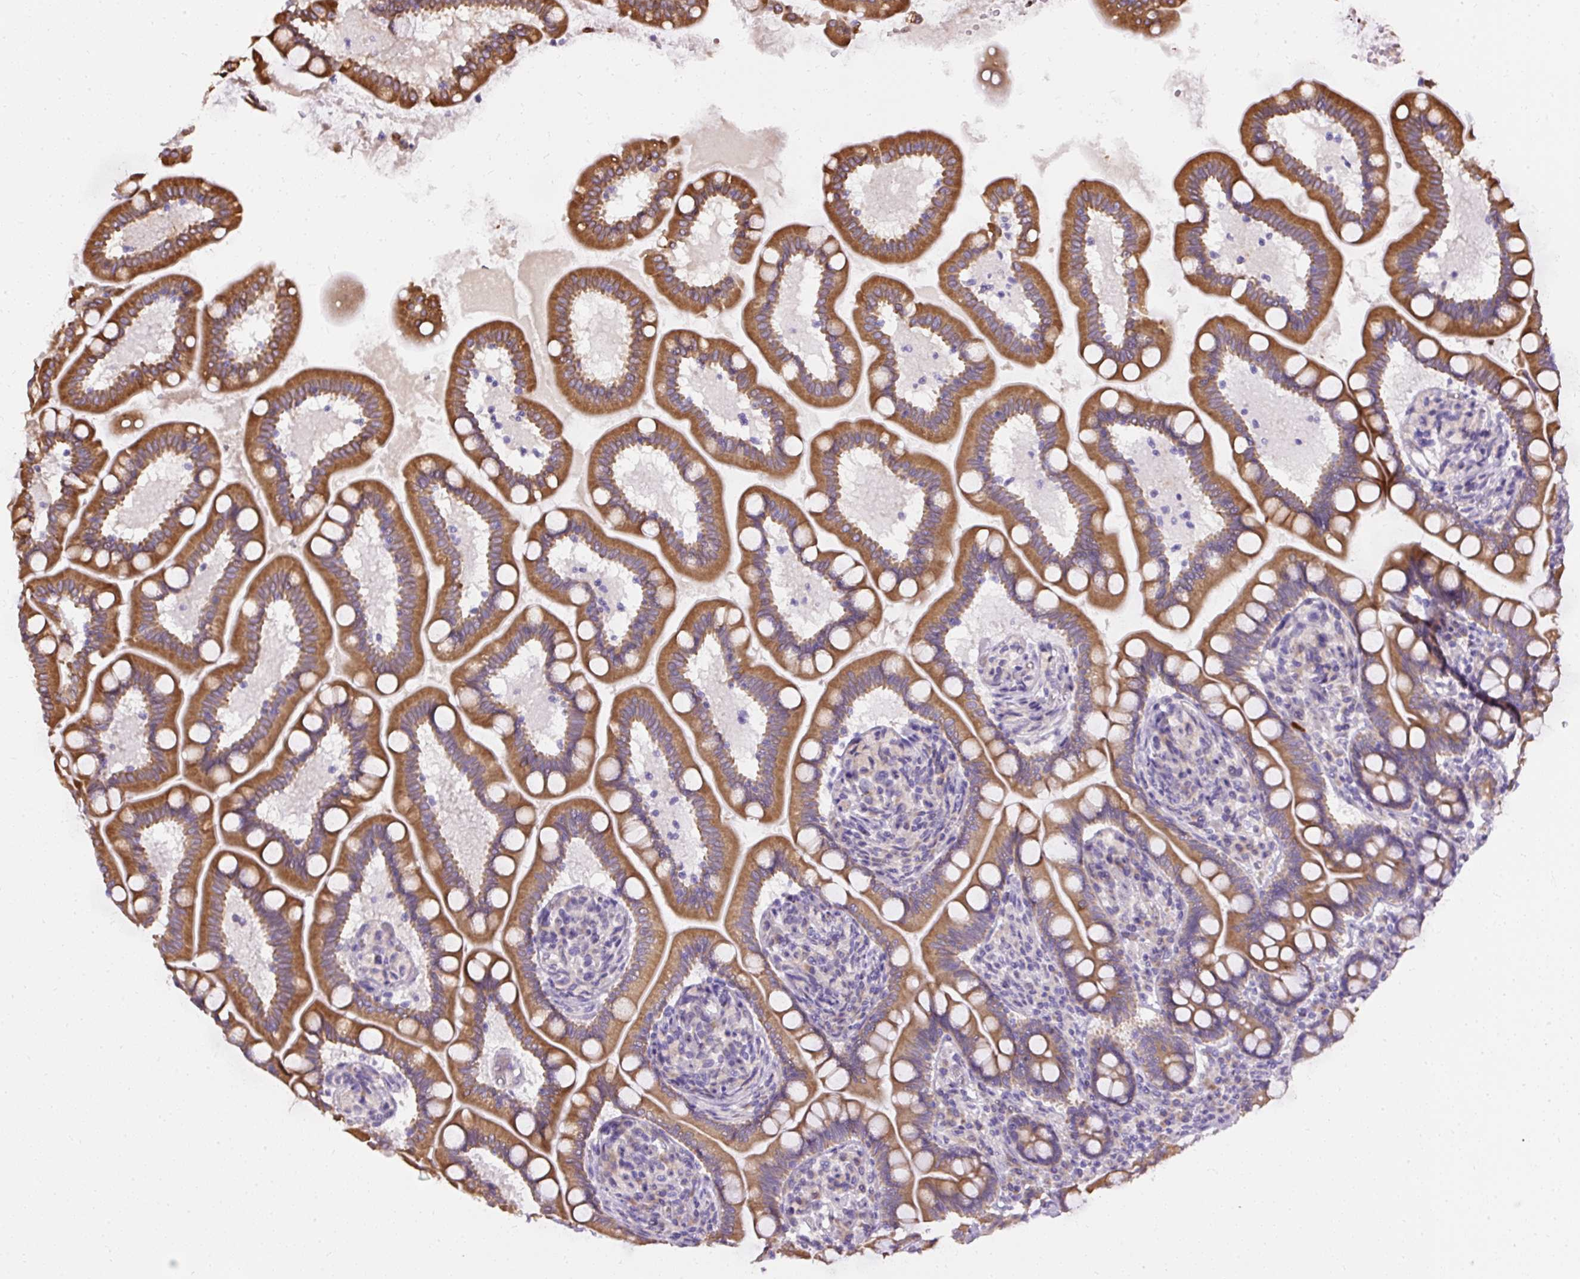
{"staining": {"intensity": "moderate", "quantity": ">75%", "location": "cytoplasmic/membranous"}, "tissue": "small intestine", "cell_type": "Glandular cells", "image_type": "normal", "snomed": [{"axis": "morphology", "description": "Normal tissue, NOS"}, {"axis": "topography", "description": "Small intestine"}], "caption": "High-power microscopy captured an immunohistochemistry (IHC) micrograph of normal small intestine, revealing moderate cytoplasmic/membranous staining in about >75% of glandular cells.", "gene": "FAM149A", "patient": {"sex": "female", "age": 64}}